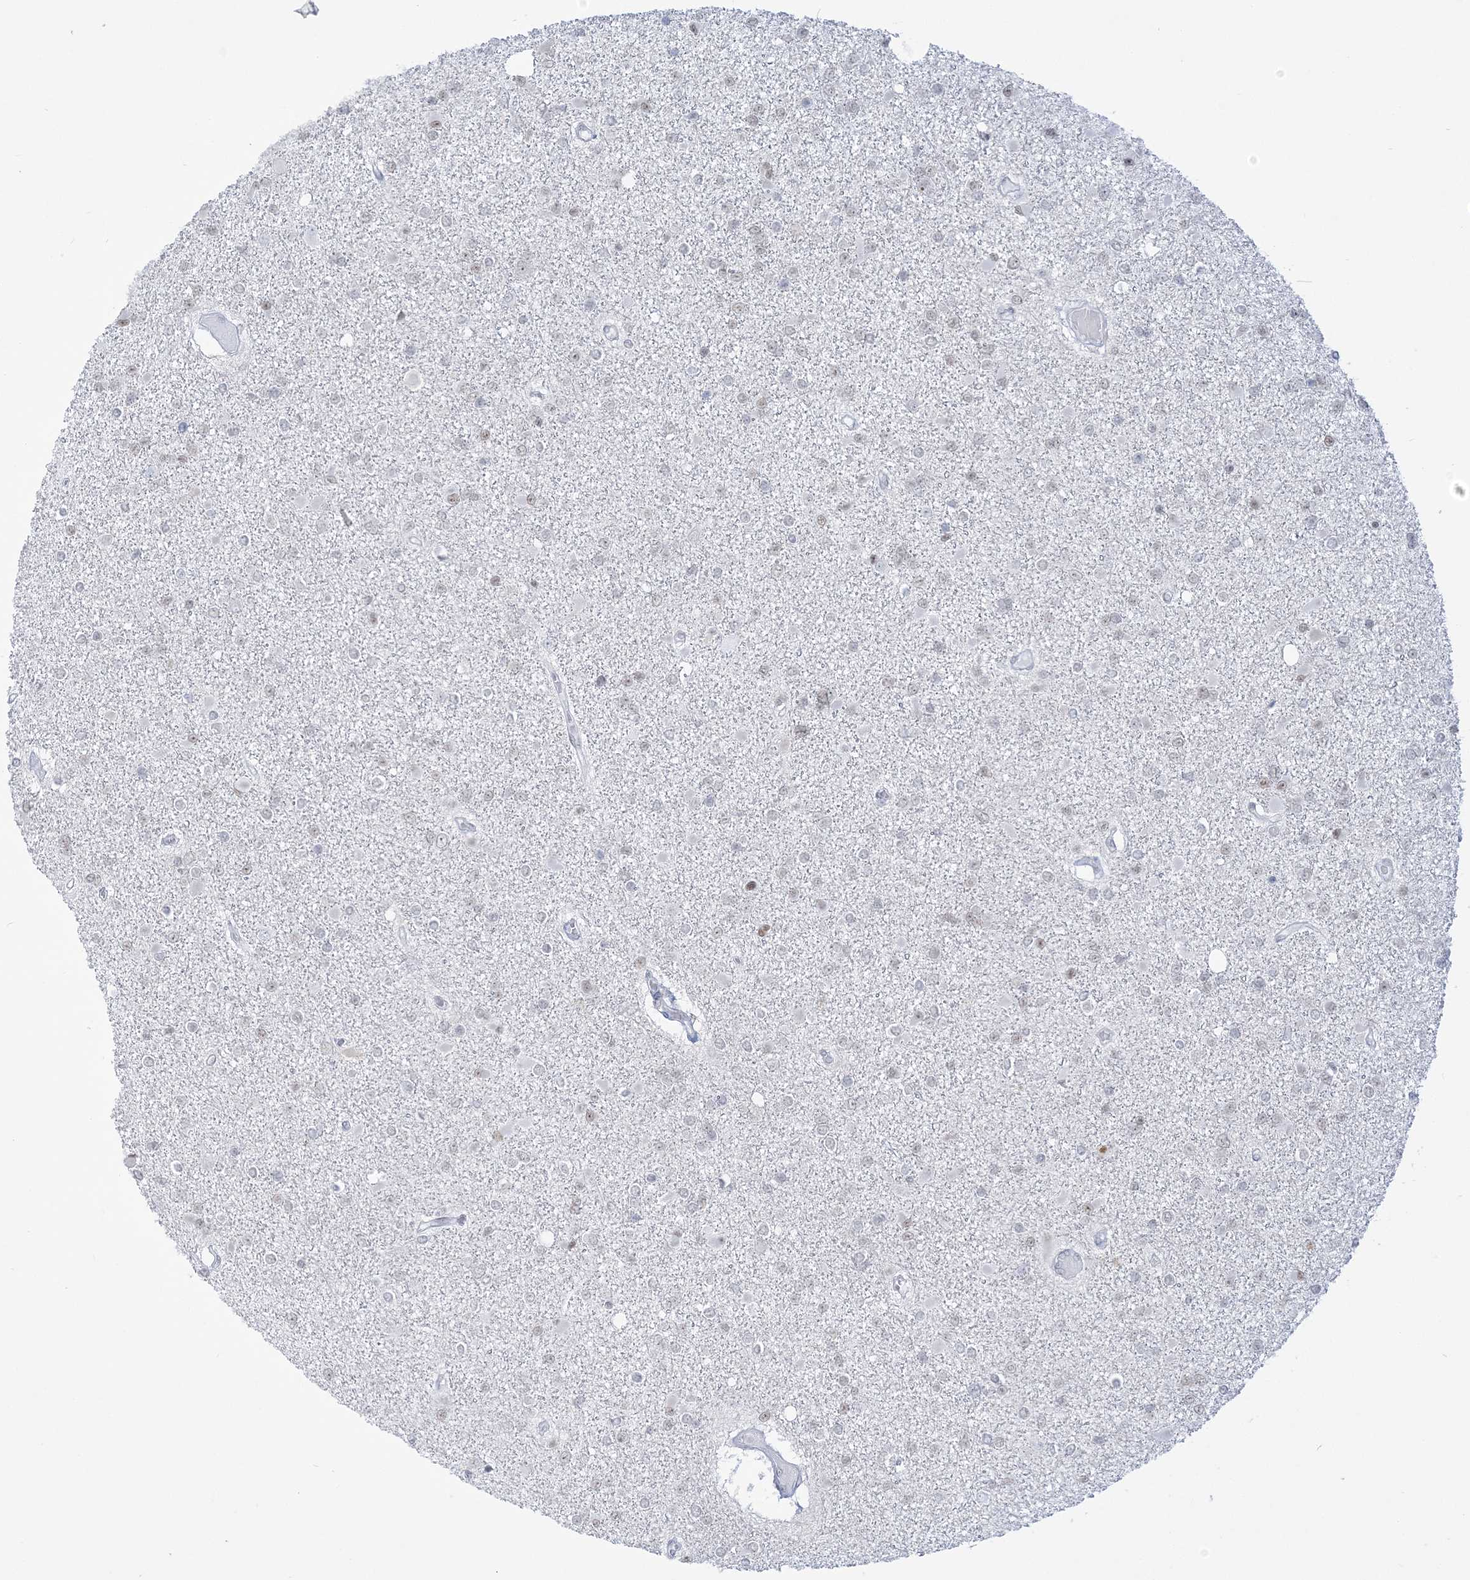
{"staining": {"intensity": "weak", "quantity": "<25%", "location": "nuclear"}, "tissue": "glioma", "cell_type": "Tumor cells", "image_type": "cancer", "snomed": [{"axis": "morphology", "description": "Glioma, malignant, Low grade"}, {"axis": "topography", "description": "Brain"}], "caption": "An immunohistochemistry histopathology image of glioma is shown. There is no staining in tumor cells of glioma.", "gene": "DDX21", "patient": {"sex": "female", "age": 22}}